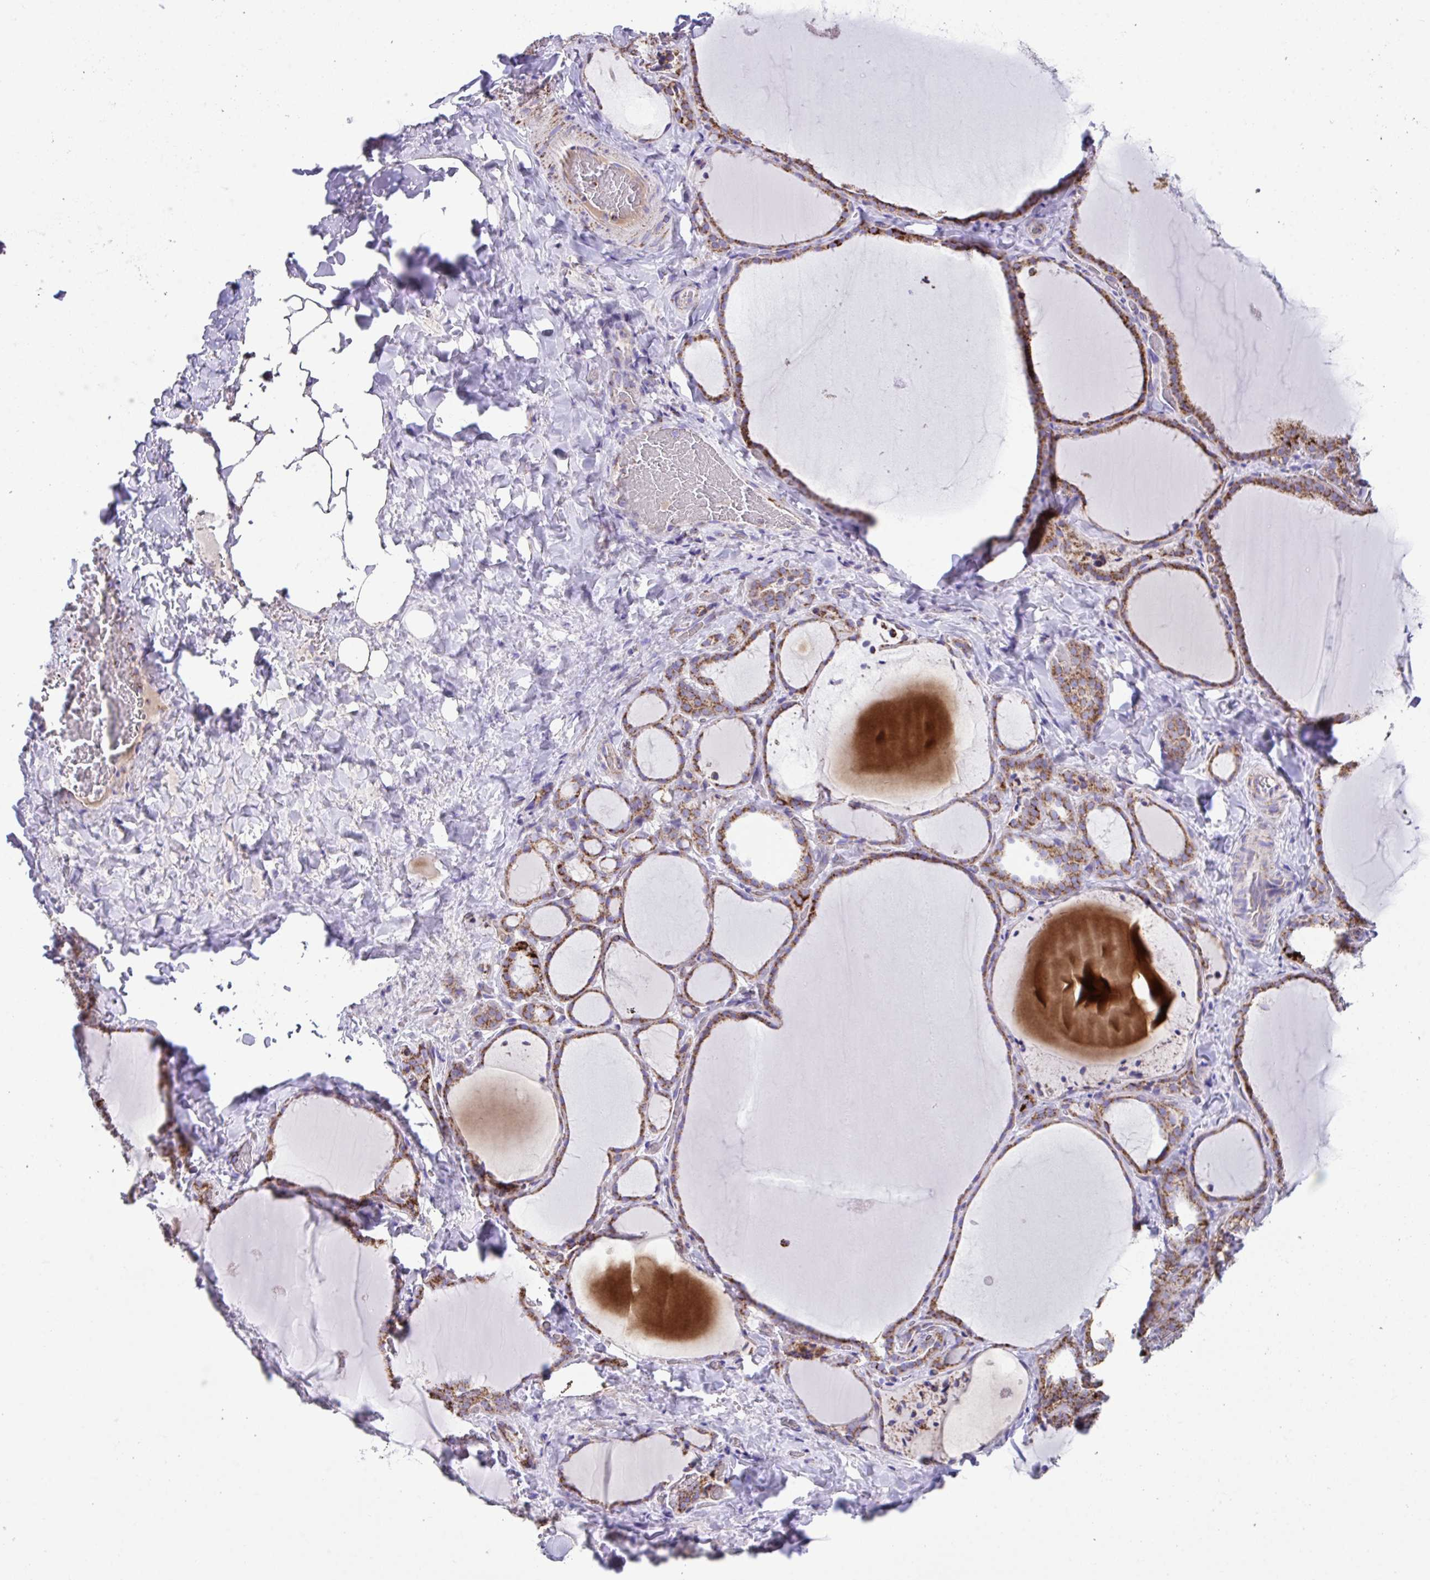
{"staining": {"intensity": "moderate", "quantity": ">75%", "location": "cytoplasmic/membranous"}, "tissue": "thyroid gland", "cell_type": "Glandular cells", "image_type": "normal", "snomed": [{"axis": "morphology", "description": "Normal tissue, NOS"}, {"axis": "topography", "description": "Thyroid gland"}], "caption": "Immunohistochemical staining of benign human thyroid gland reveals >75% levels of moderate cytoplasmic/membranous protein staining in approximately >75% of glandular cells. (Brightfield microscopy of DAB IHC at high magnification).", "gene": "PCMTD2", "patient": {"sex": "female", "age": 22}}